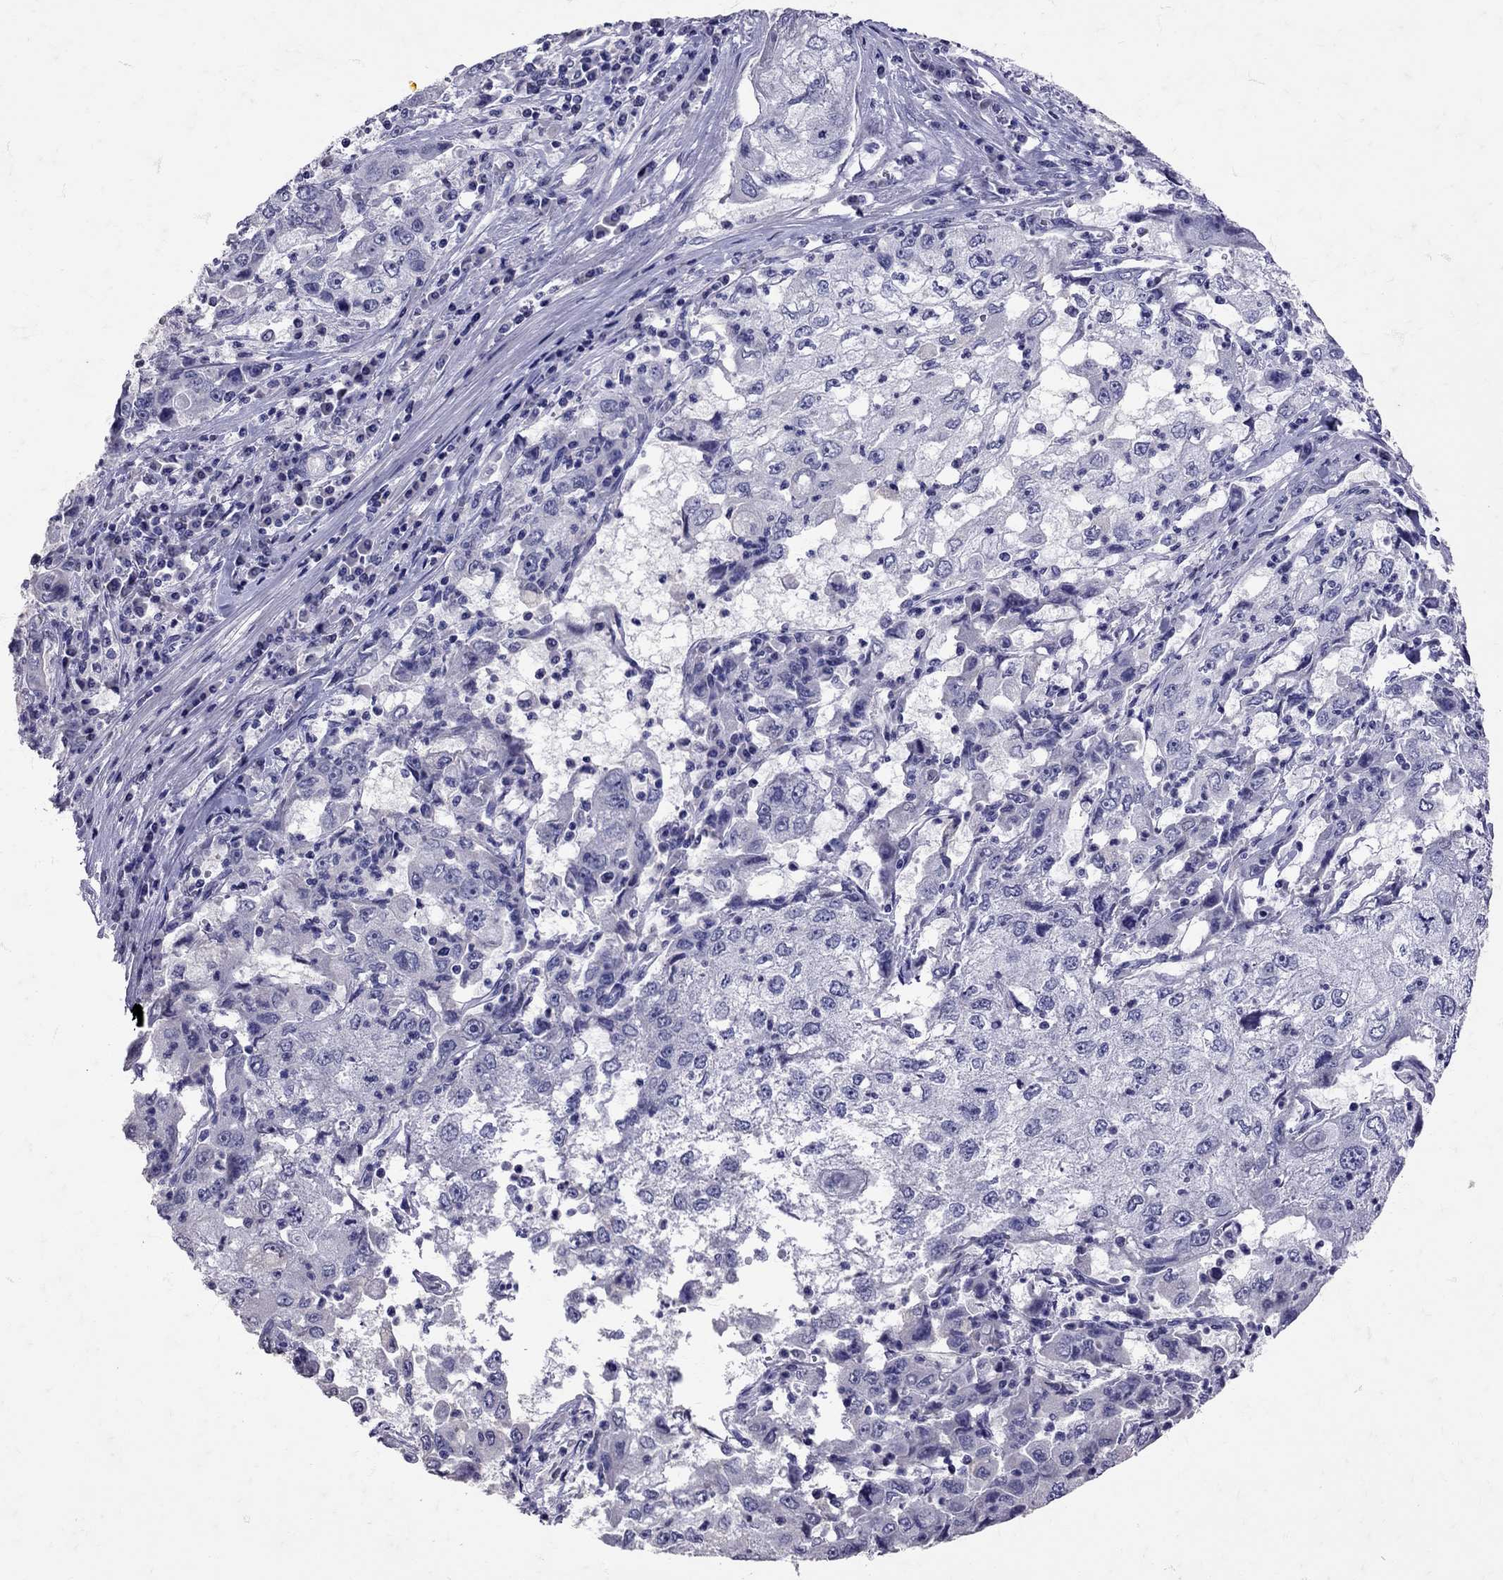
{"staining": {"intensity": "negative", "quantity": "none", "location": "none"}, "tissue": "cervical cancer", "cell_type": "Tumor cells", "image_type": "cancer", "snomed": [{"axis": "morphology", "description": "Squamous cell carcinoma, NOS"}, {"axis": "topography", "description": "Cervix"}], "caption": "High magnification brightfield microscopy of squamous cell carcinoma (cervical) stained with DAB (3,3'-diaminobenzidine) (brown) and counterstained with hematoxylin (blue): tumor cells show no significant staining. (DAB IHC with hematoxylin counter stain).", "gene": "SST", "patient": {"sex": "female", "age": 36}}